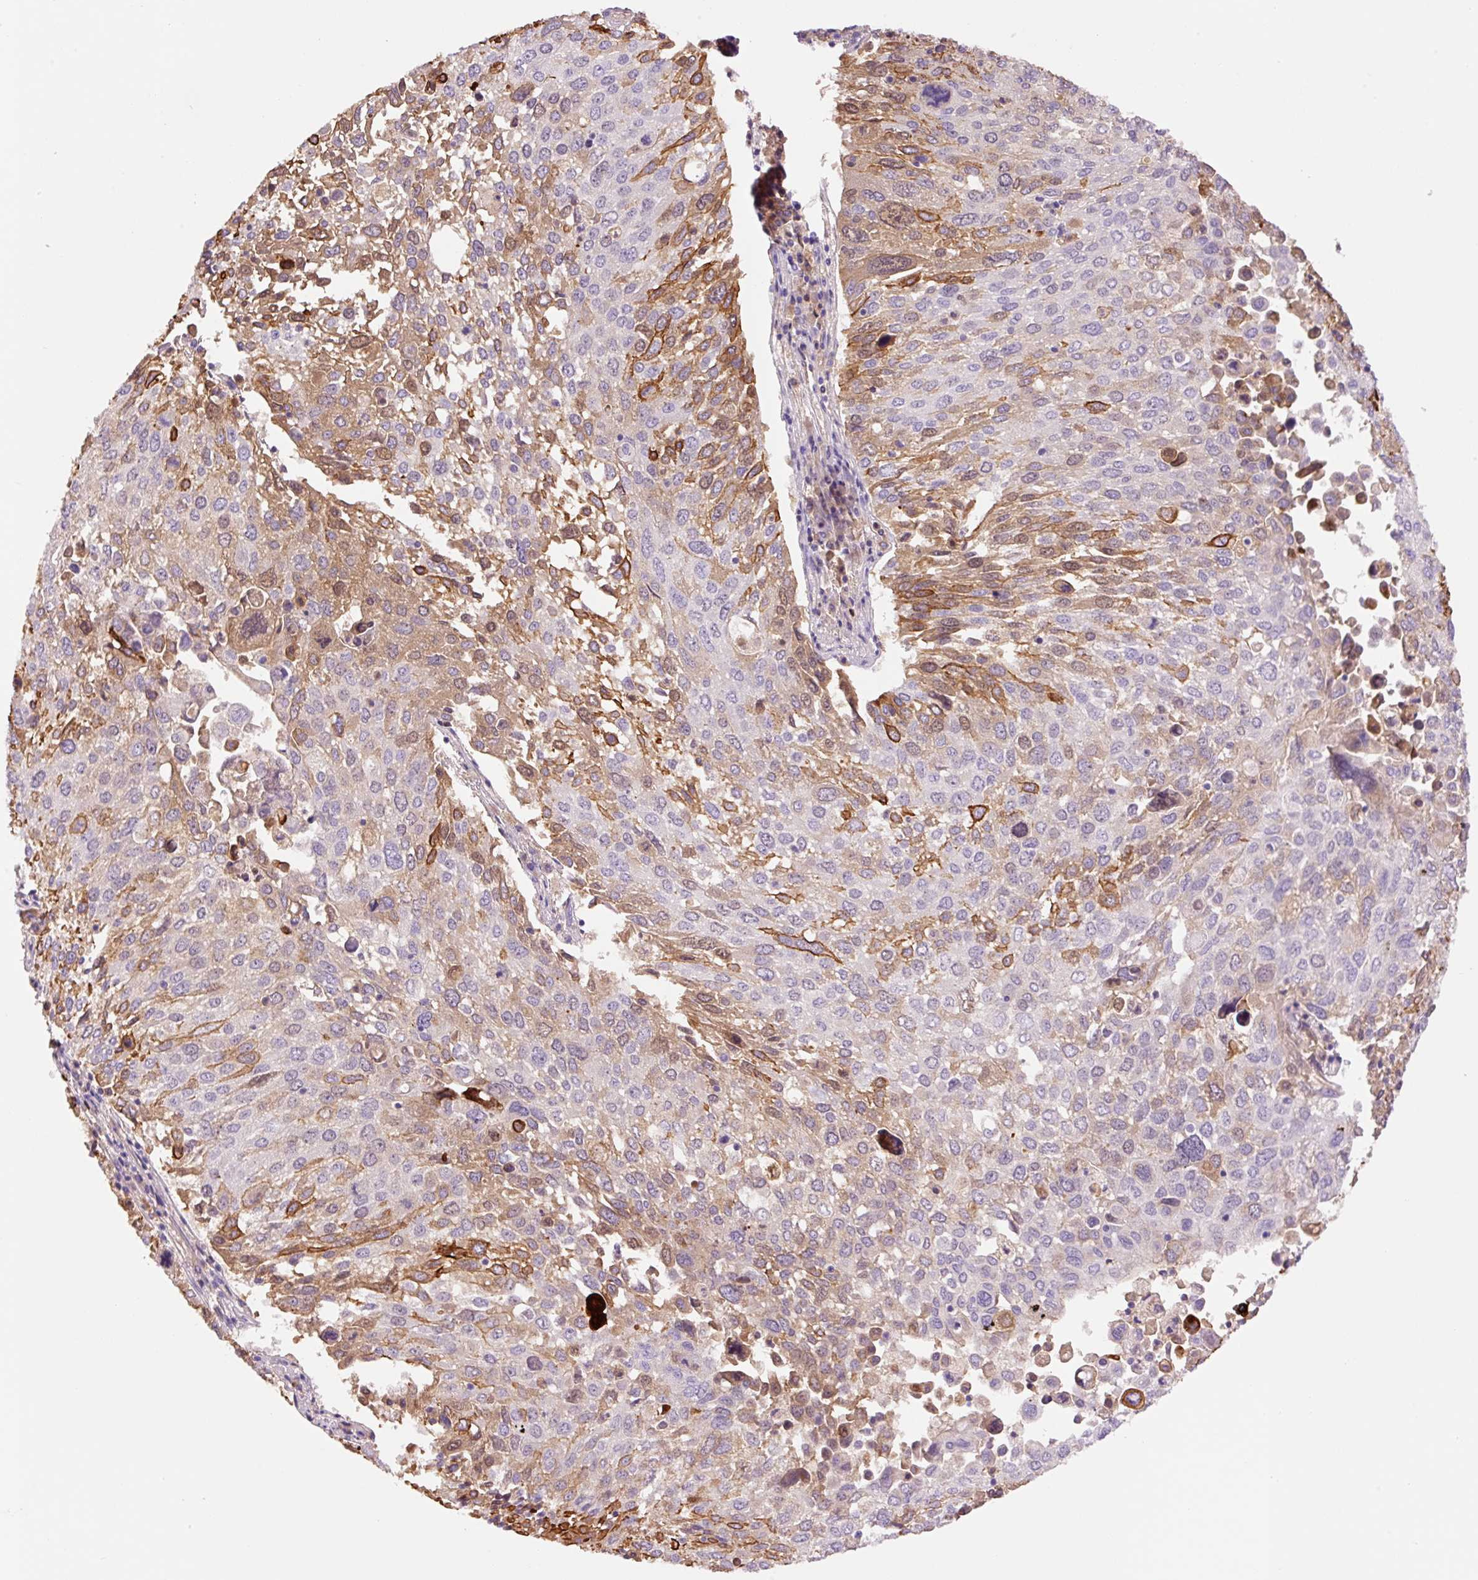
{"staining": {"intensity": "moderate", "quantity": "25%-75%", "location": "cytoplasmic/membranous"}, "tissue": "lung cancer", "cell_type": "Tumor cells", "image_type": "cancer", "snomed": [{"axis": "morphology", "description": "Squamous cell carcinoma, NOS"}, {"axis": "topography", "description": "Lung"}], "caption": "Immunohistochemistry image of lung squamous cell carcinoma stained for a protein (brown), which shows medium levels of moderate cytoplasmic/membranous expression in about 25%-75% of tumor cells.", "gene": "DPPA4", "patient": {"sex": "male", "age": 65}}